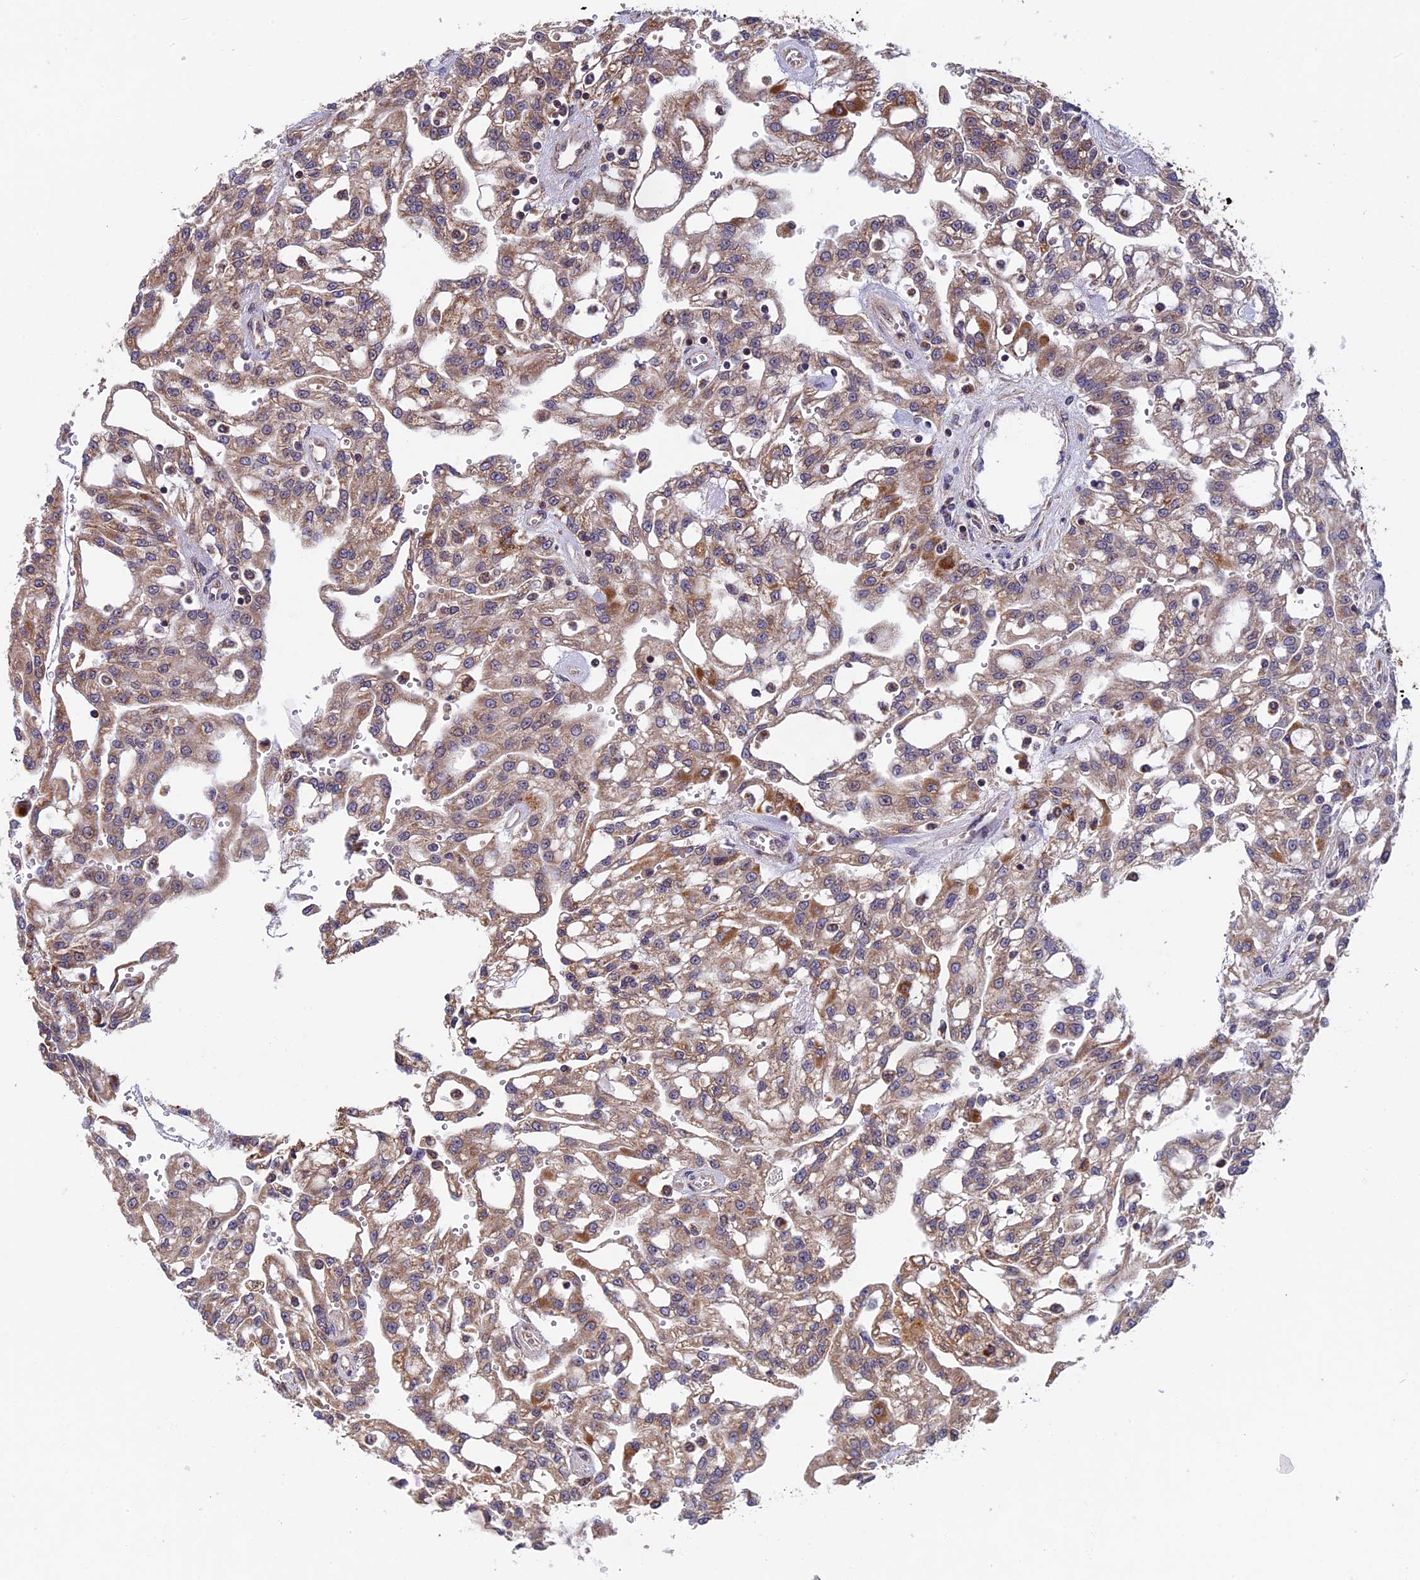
{"staining": {"intensity": "moderate", "quantity": ">75%", "location": "cytoplasmic/membranous"}, "tissue": "renal cancer", "cell_type": "Tumor cells", "image_type": "cancer", "snomed": [{"axis": "morphology", "description": "Adenocarcinoma, NOS"}, {"axis": "topography", "description": "Kidney"}], "caption": "Immunohistochemistry histopathology image of human renal cancer (adenocarcinoma) stained for a protein (brown), which exhibits medium levels of moderate cytoplasmic/membranous staining in approximately >75% of tumor cells.", "gene": "RNF17", "patient": {"sex": "male", "age": 63}}